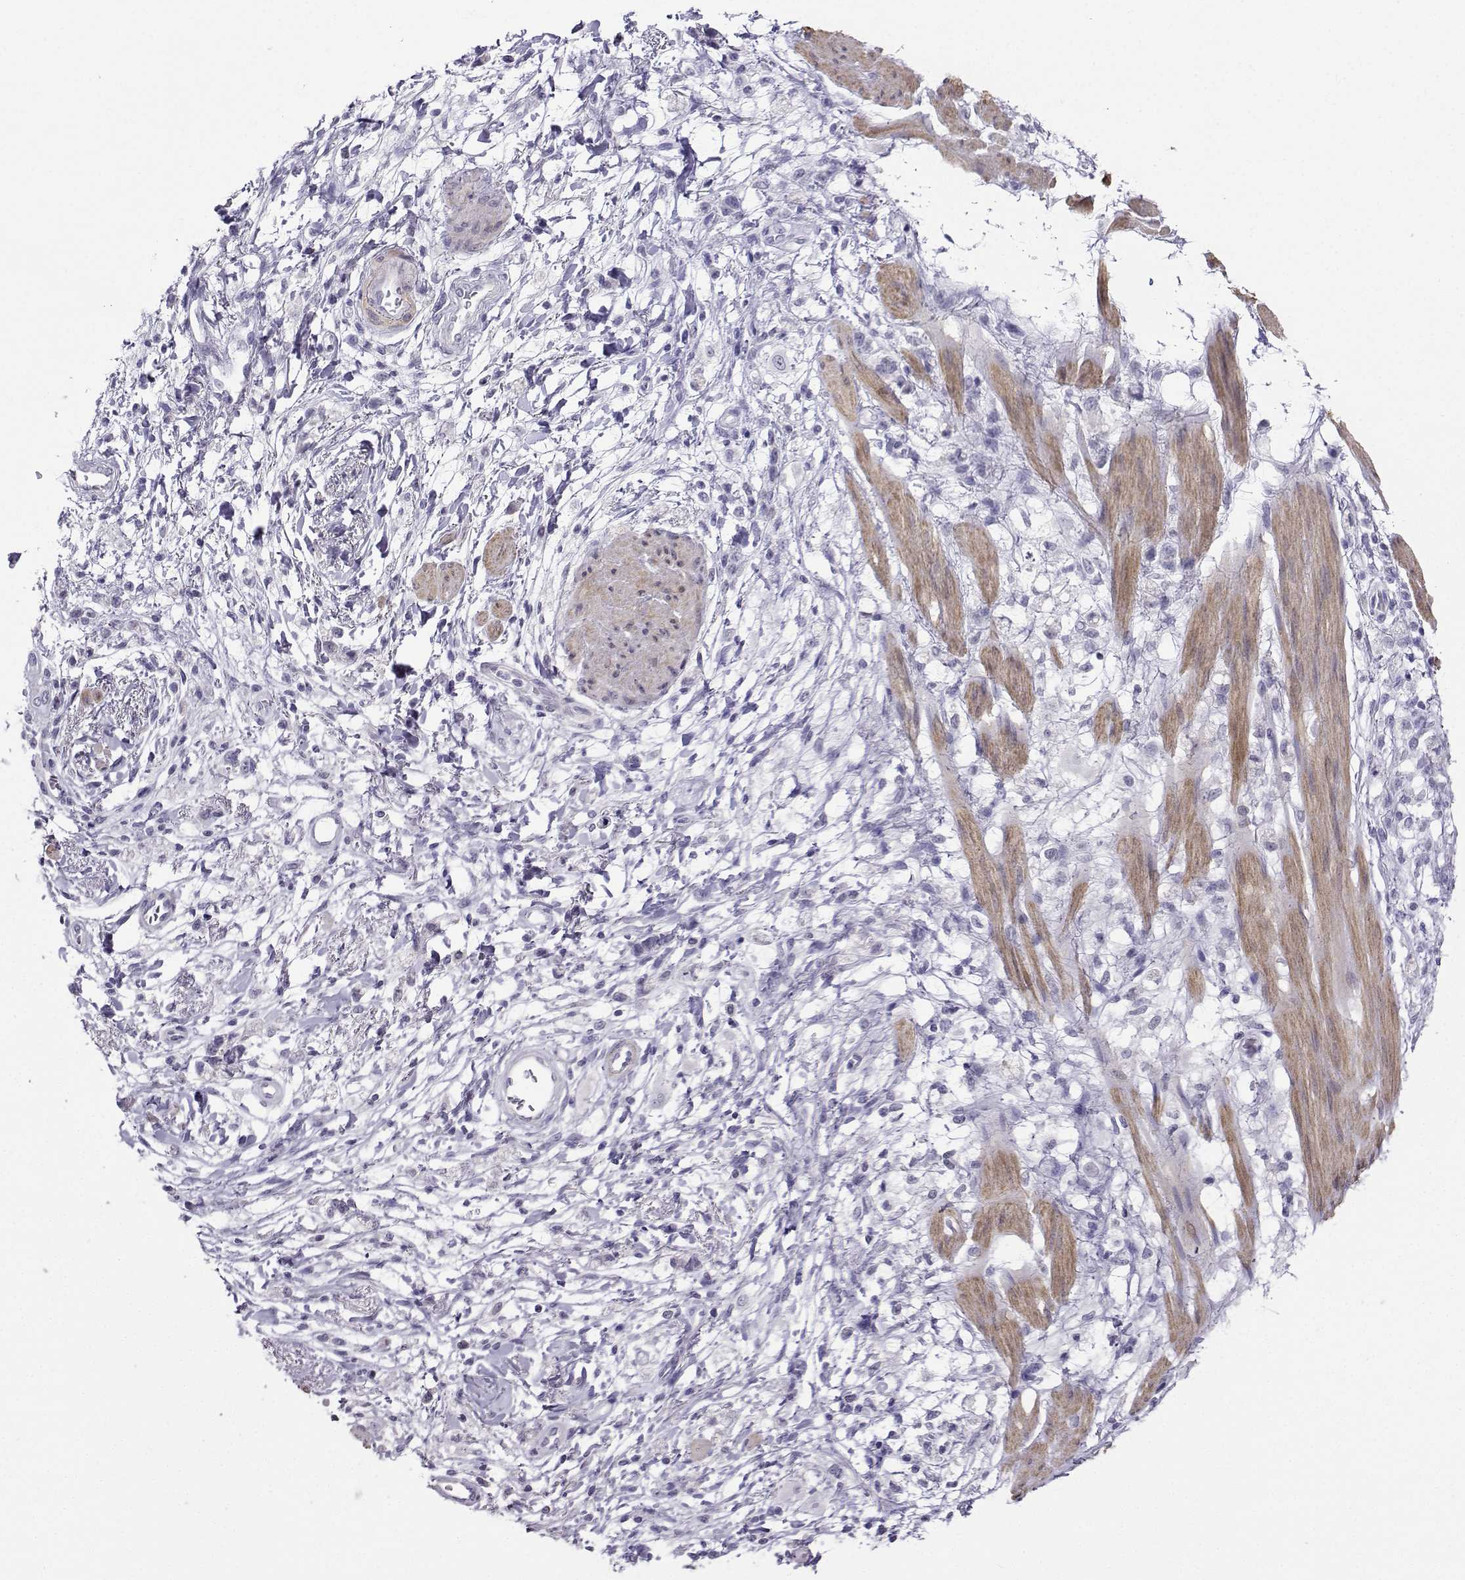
{"staining": {"intensity": "negative", "quantity": "none", "location": "none"}, "tissue": "stomach cancer", "cell_type": "Tumor cells", "image_type": "cancer", "snomed": [{"axis": "morphology", "description": "Adenocarcinoma, NOS"}, {"axis": "topography", "description": "Stomach"}], "caption": "The histopathology image shows no significant staining in tumor cells of stomach cancer (adenocarcinoma).", "gene": "KIF17", "patient": {"sex": "female", "age": 60}}